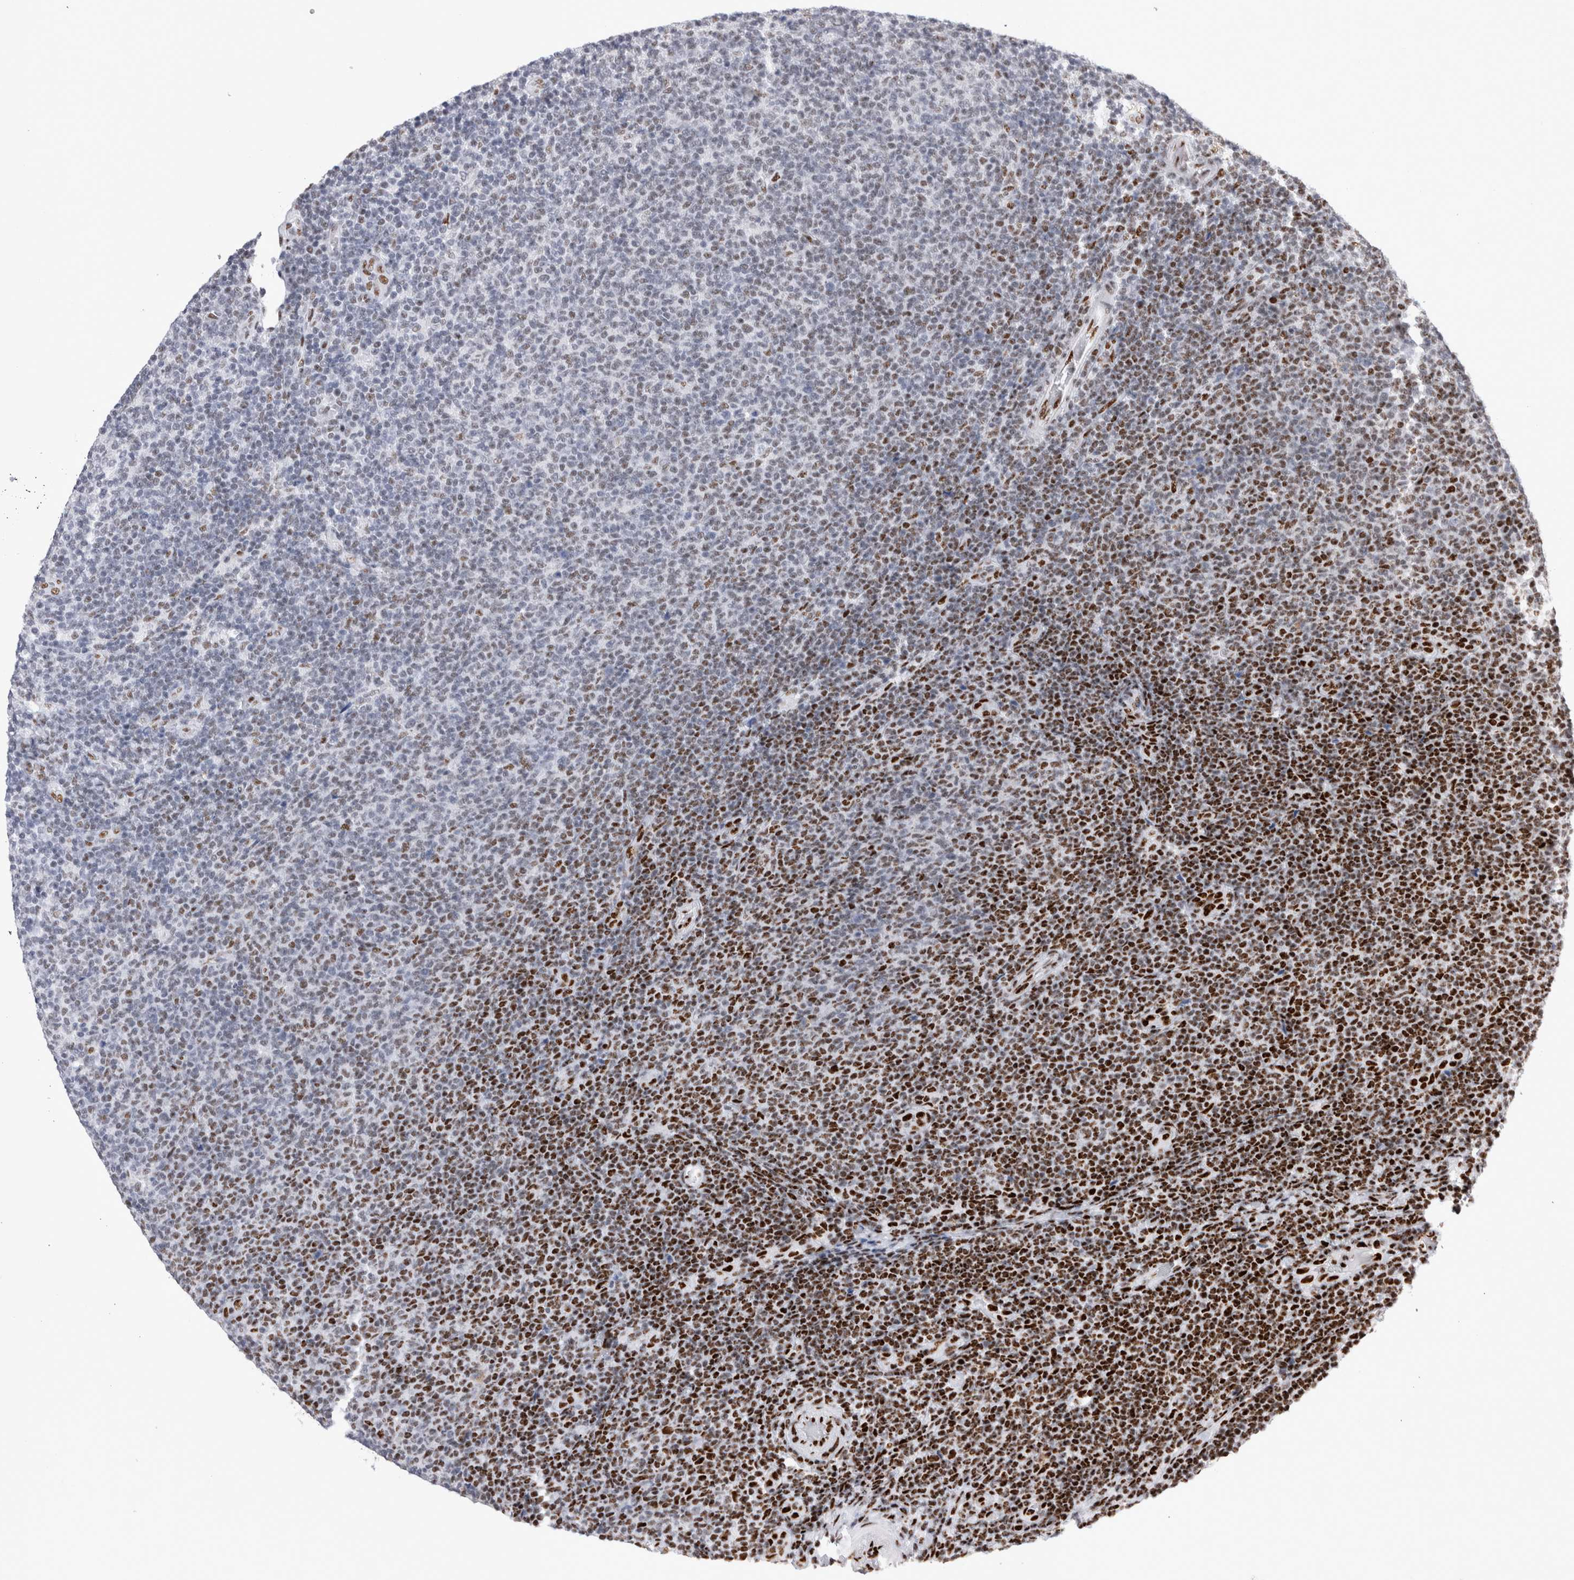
{"staining": {"intensity": "strong", "quantity": "25%-75%", "location": "nuclear"}, "tissue": "lymphoma", "cell_type": "Tumor cells", "image_type": "cancer", "snomed": [{"axis": "morphology", "description": "Malignant lymphoma, non-Hodgkin's type, Low grade"}, {"axis": "topography", "description": "Lymph node"}], "caption": "Lymphoma tissue exhibits strong nuclear positivity in approximately 25%-75% of tumor cells, visualized by immunohistochemistry.", "gene": "RBM6", "patient": {"sex": "male", "age": 66}}